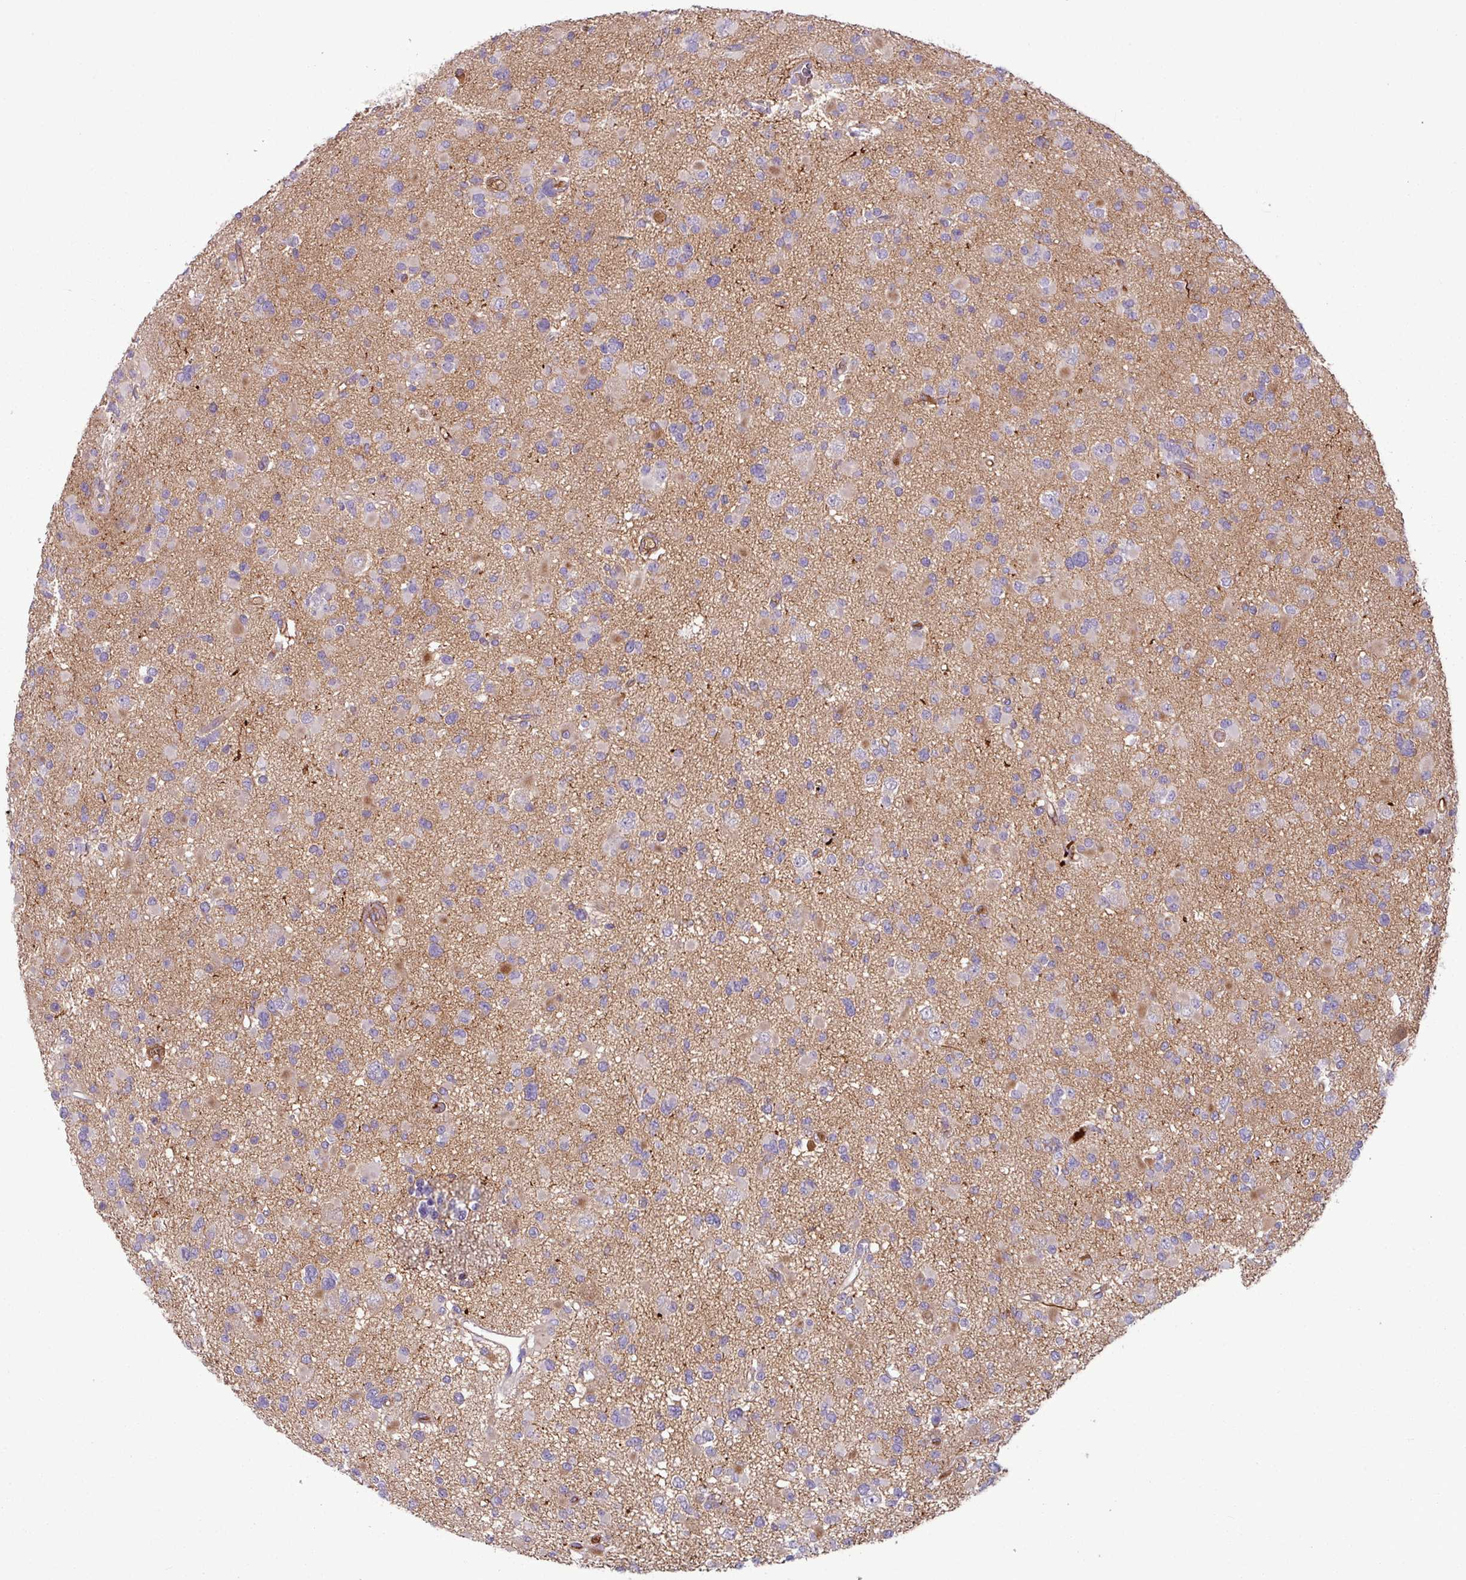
{"staining": {"intensity": "negative", "quantity": "none", "location": "none"}, "tissue": "glioma", "cell_type": "Tumor cells", "image_type": "cancer", "snomed": [{"axis": "morphology", "description": "Glioma, malignant, Low grade"}, {"axis": "topography", "description": "Brain"}], "caption": "Human glioma stained for a protein using immunohistochemistry (IHC) displays no positivity in tumor cells.", "gene": "C4B", "patient": {"sex": "female", "age": 22}}